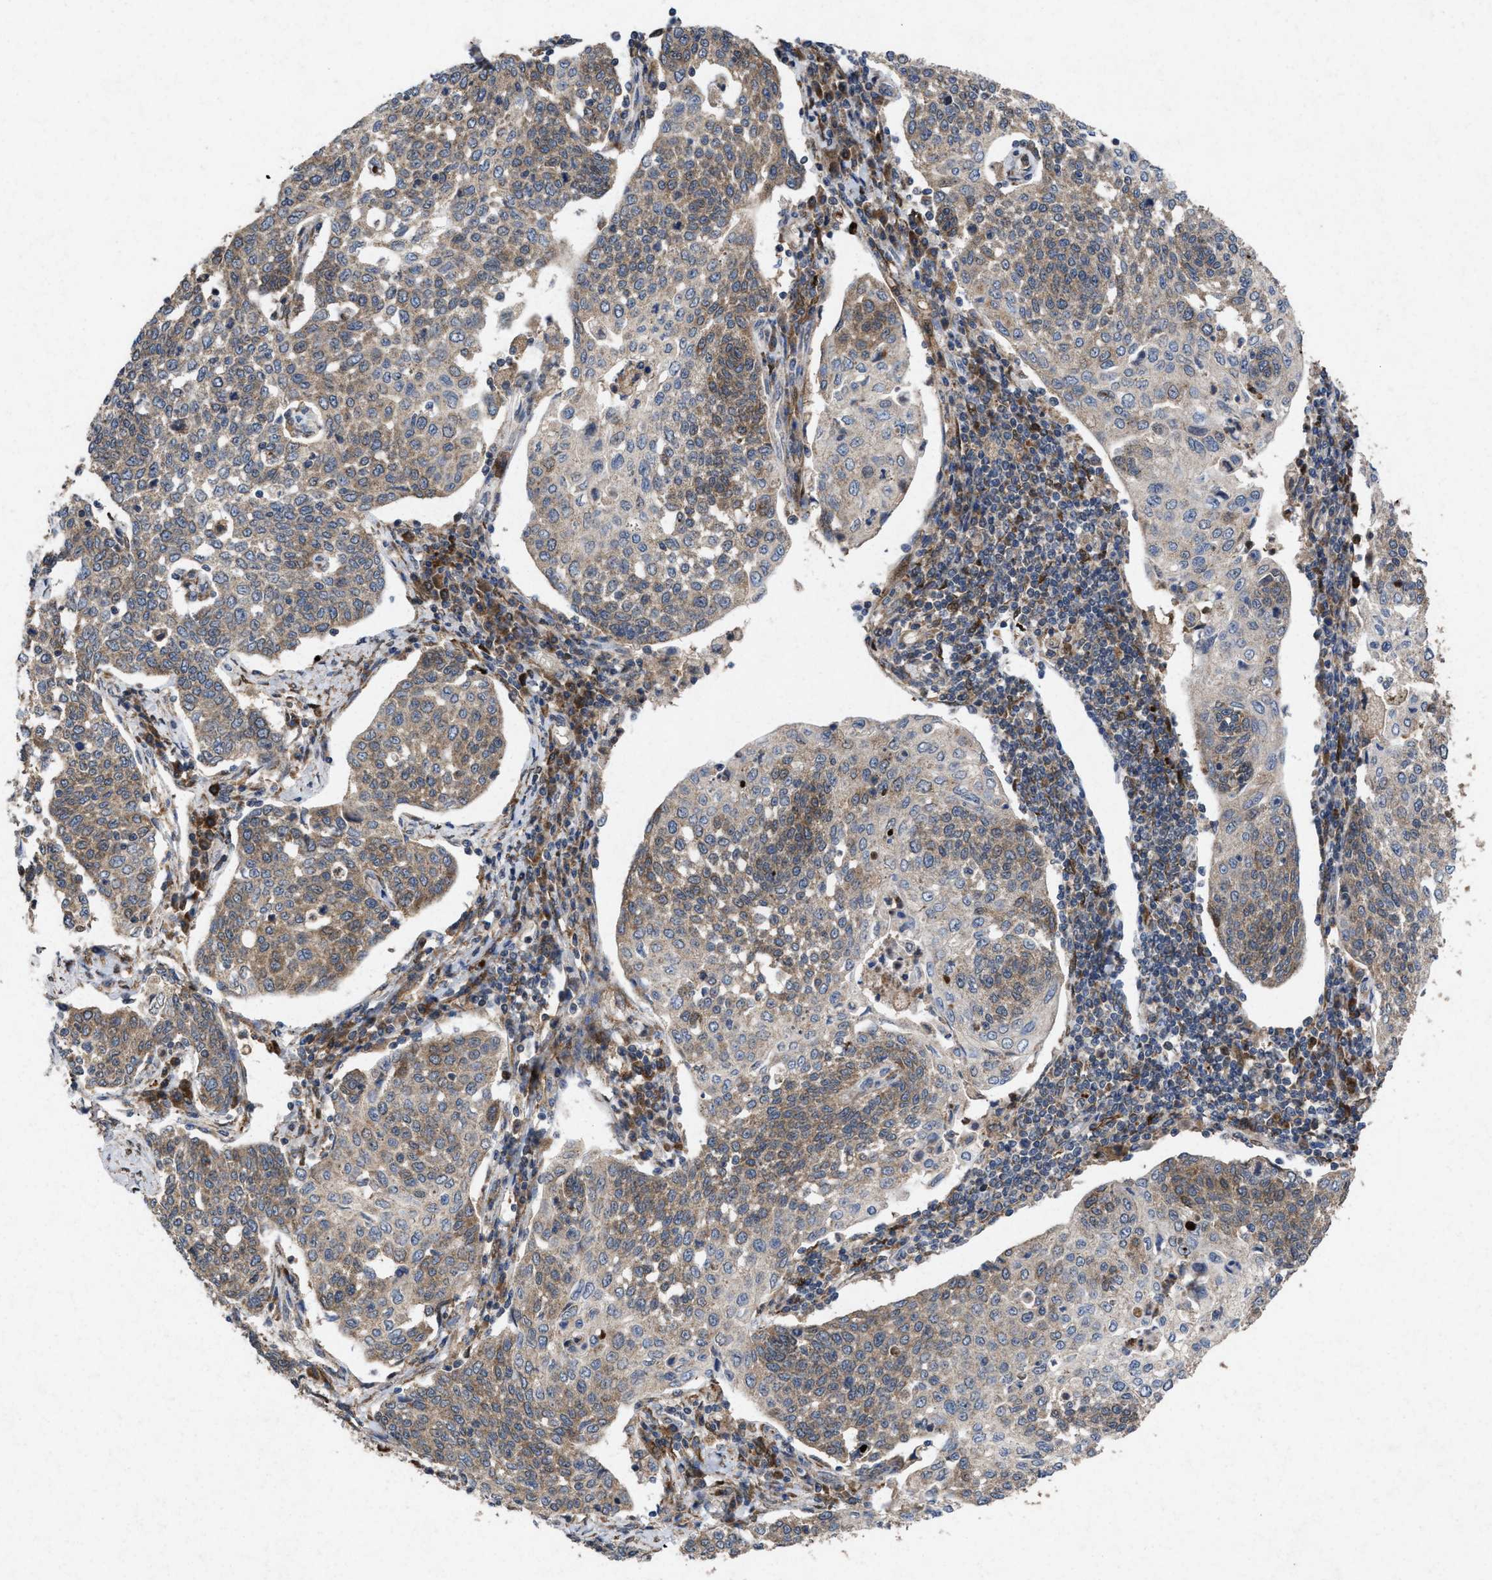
{"staining": {"intensity": "weak", "quantity": ">75%", "location": "cytoplasmic/membranous"}, "tissue": "cervical cancer", "cell_type": "Tumor cells", "image_type": "cancer", "snomed": [{"axis": "morphology", "description": "Squamous cell carcinoma, NOS"}, {"axis": "topography", "description": "Cervix"}], "caption": "Immunohistochemical staining of cervical cancer (squamous cell carcinoma) demonstrates low levels of weak cytoplasmic/membranous protein positivity in about >75% of tumor cells.", "gene": "MSI2", "patient": {"sex": "female", "age": 34}}